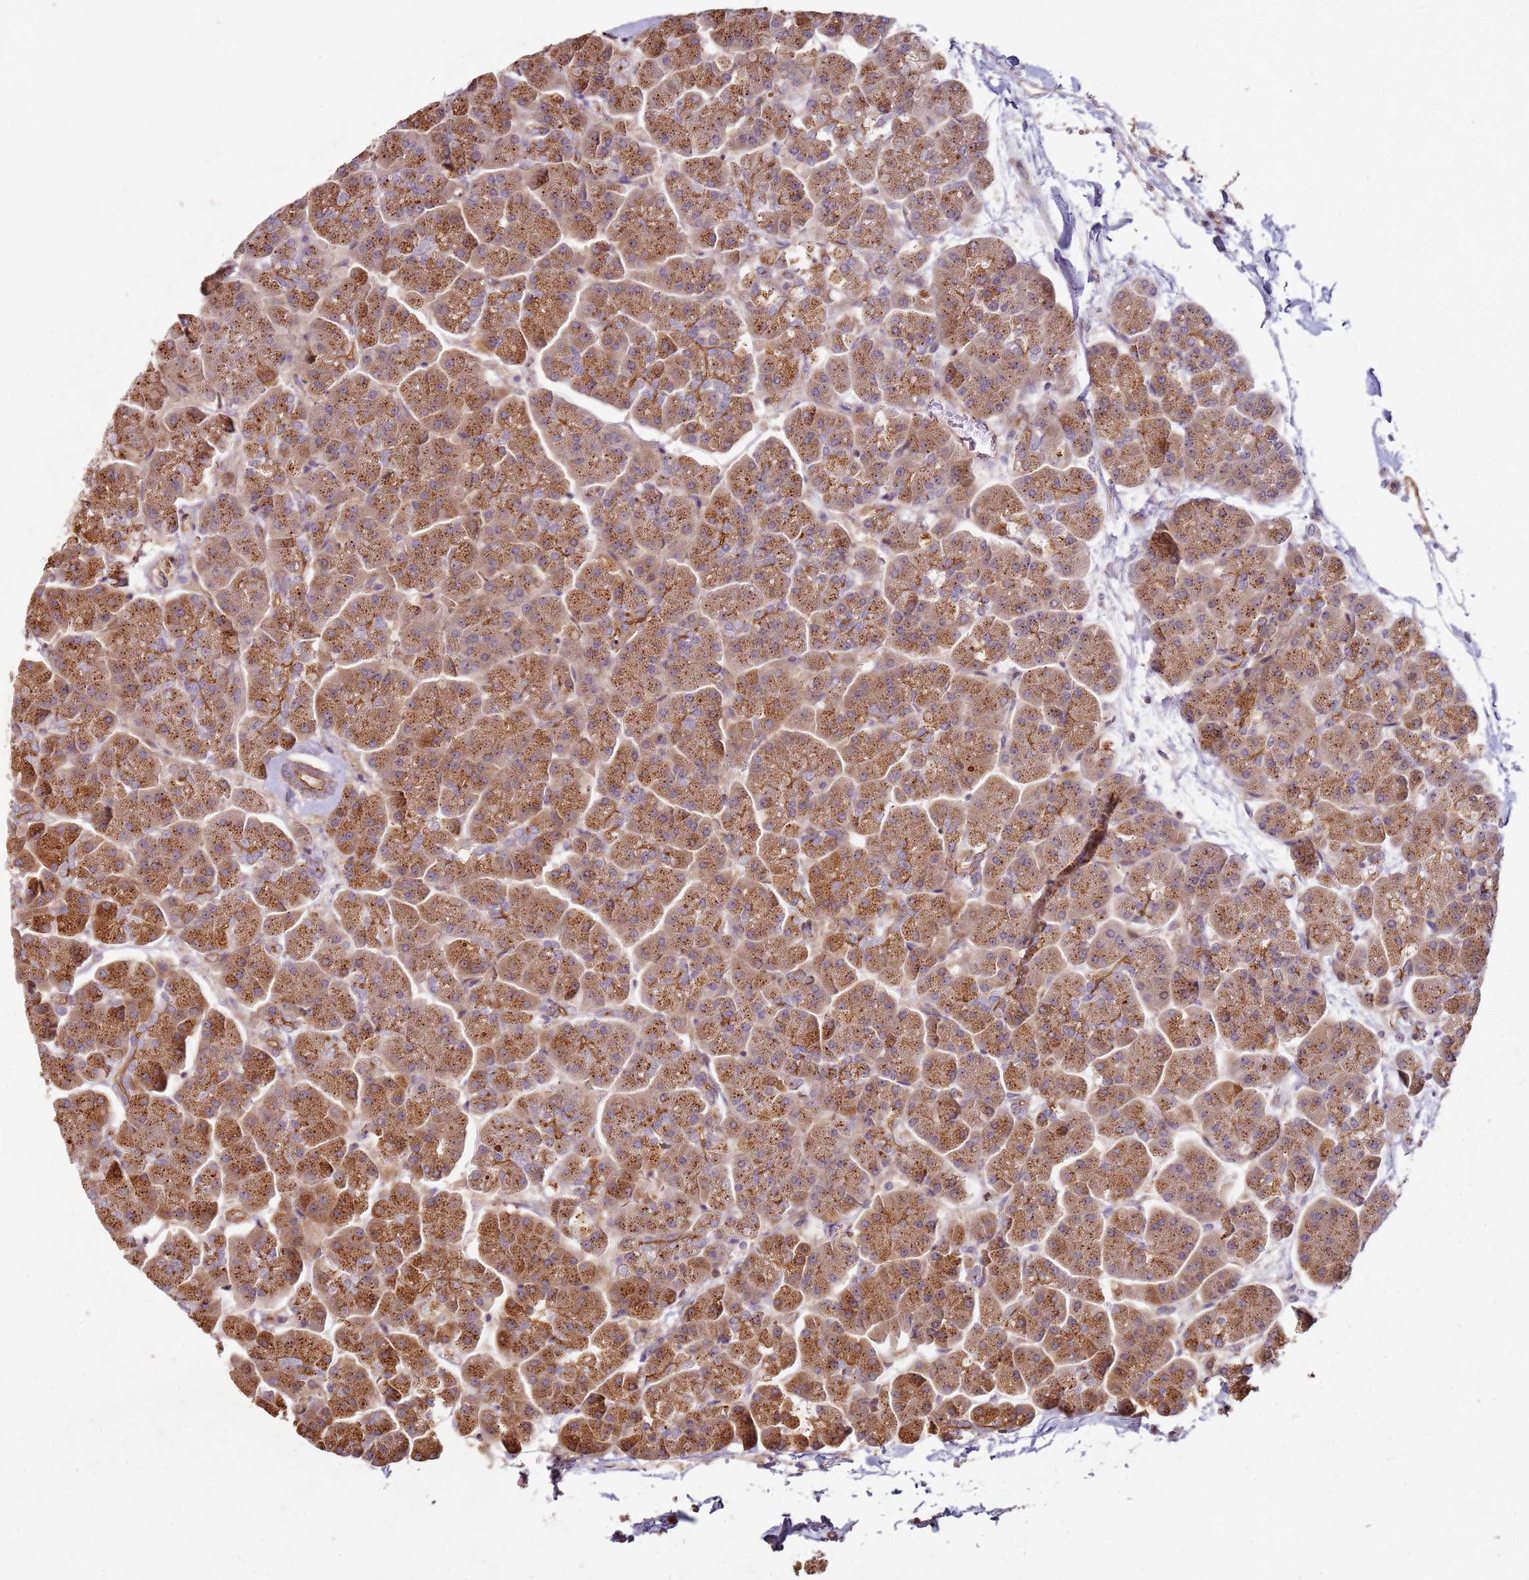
{"staining": {"intensity": "strong", "quantity": ">75%", "location": "cytoplasmic/membranous"}, "tissue": "pancreas", "cell_type": "Exocrine glandular cells", "image_type": "normal", "snomed": [{"axis": "morphology", "description": "Normal tissue, NOS"}, {"axis": "topography", "description": "Pancreas"}, {"axis": "topography", "description": "Peripheral nerve tissue"}], "caption": "An immunohistochemistry (IHC) image of normal tissue is shown. Protein staining in brown labels strong cytoplasmic/membranous positivity in pancreas within exocrine glandular cells. (Stains: DAB (3,3'-diaminobenzidine) in brown, nuclei in blue, Microscopy: brightfield microscopy at high magnification).", "gene": "C2CD4B", "patient": {"sex": "male", "age": 54}}